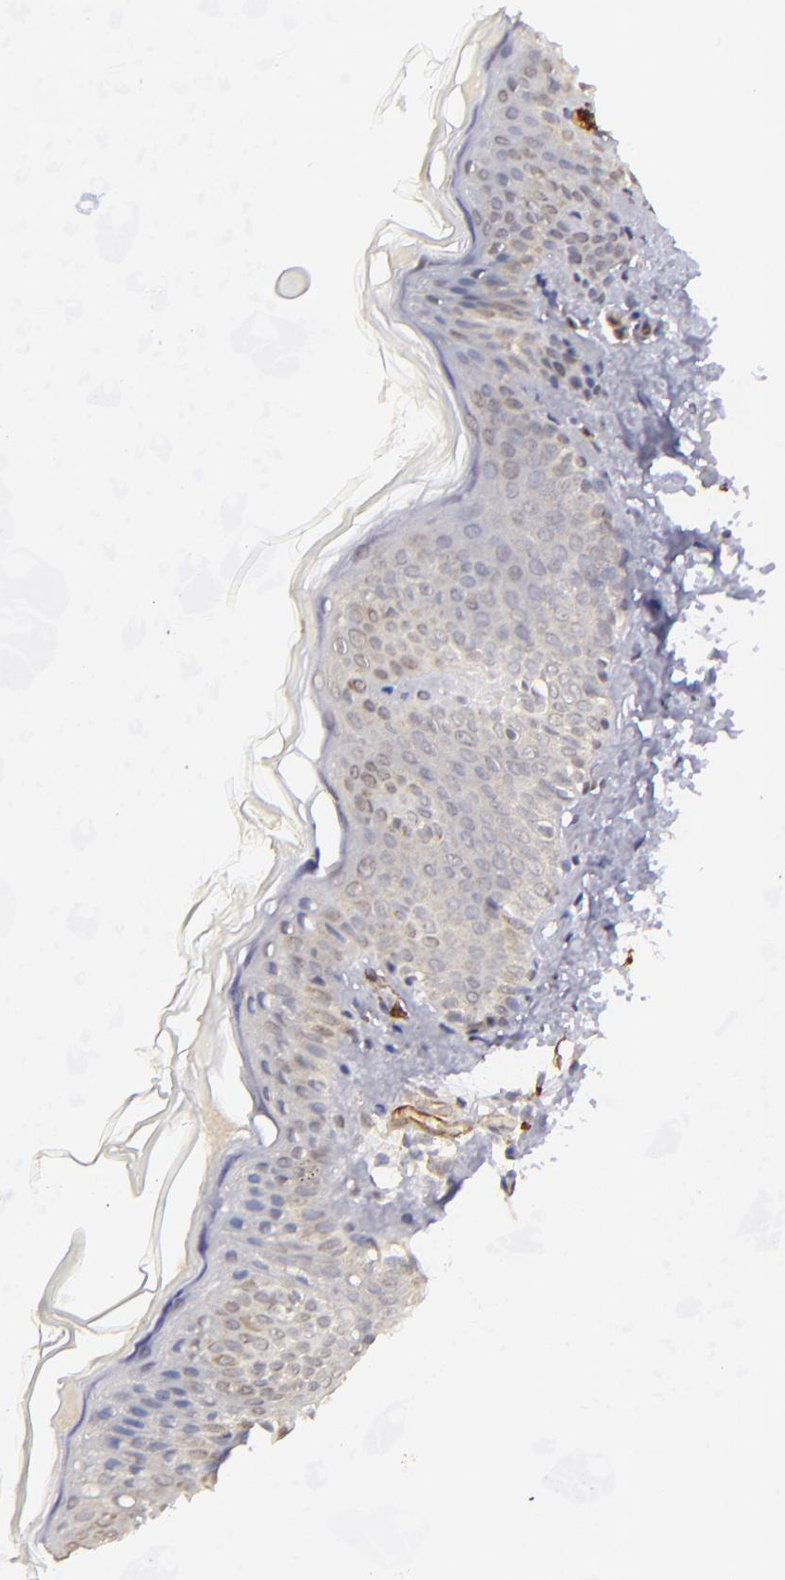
{"staining": {"intensity": "negative", "quantity": "none", "location": "none"}, "tissue": "skin", "cell_type": "Fibroblasts", "image_type": "normal", "snomed": [{"axis": "morphology", "description": "Normal tissue, NOS"}, {"axis": "topography", "description": "Skin"}], "caption": "This histopathology image is of unremarkable skin stained with immunohistochemistry (IHC) to label a protein in brown with the nuclei are counter-stained blue. There is no expression in fibroblasts. The staining was performed using DAB to visualize the protein expression in brown, while the nuclei were stained in blue with hematoxylin (Magnification: 20x).", "gene": "DYSF", "patient": {"sex": "female", "age": 4}}